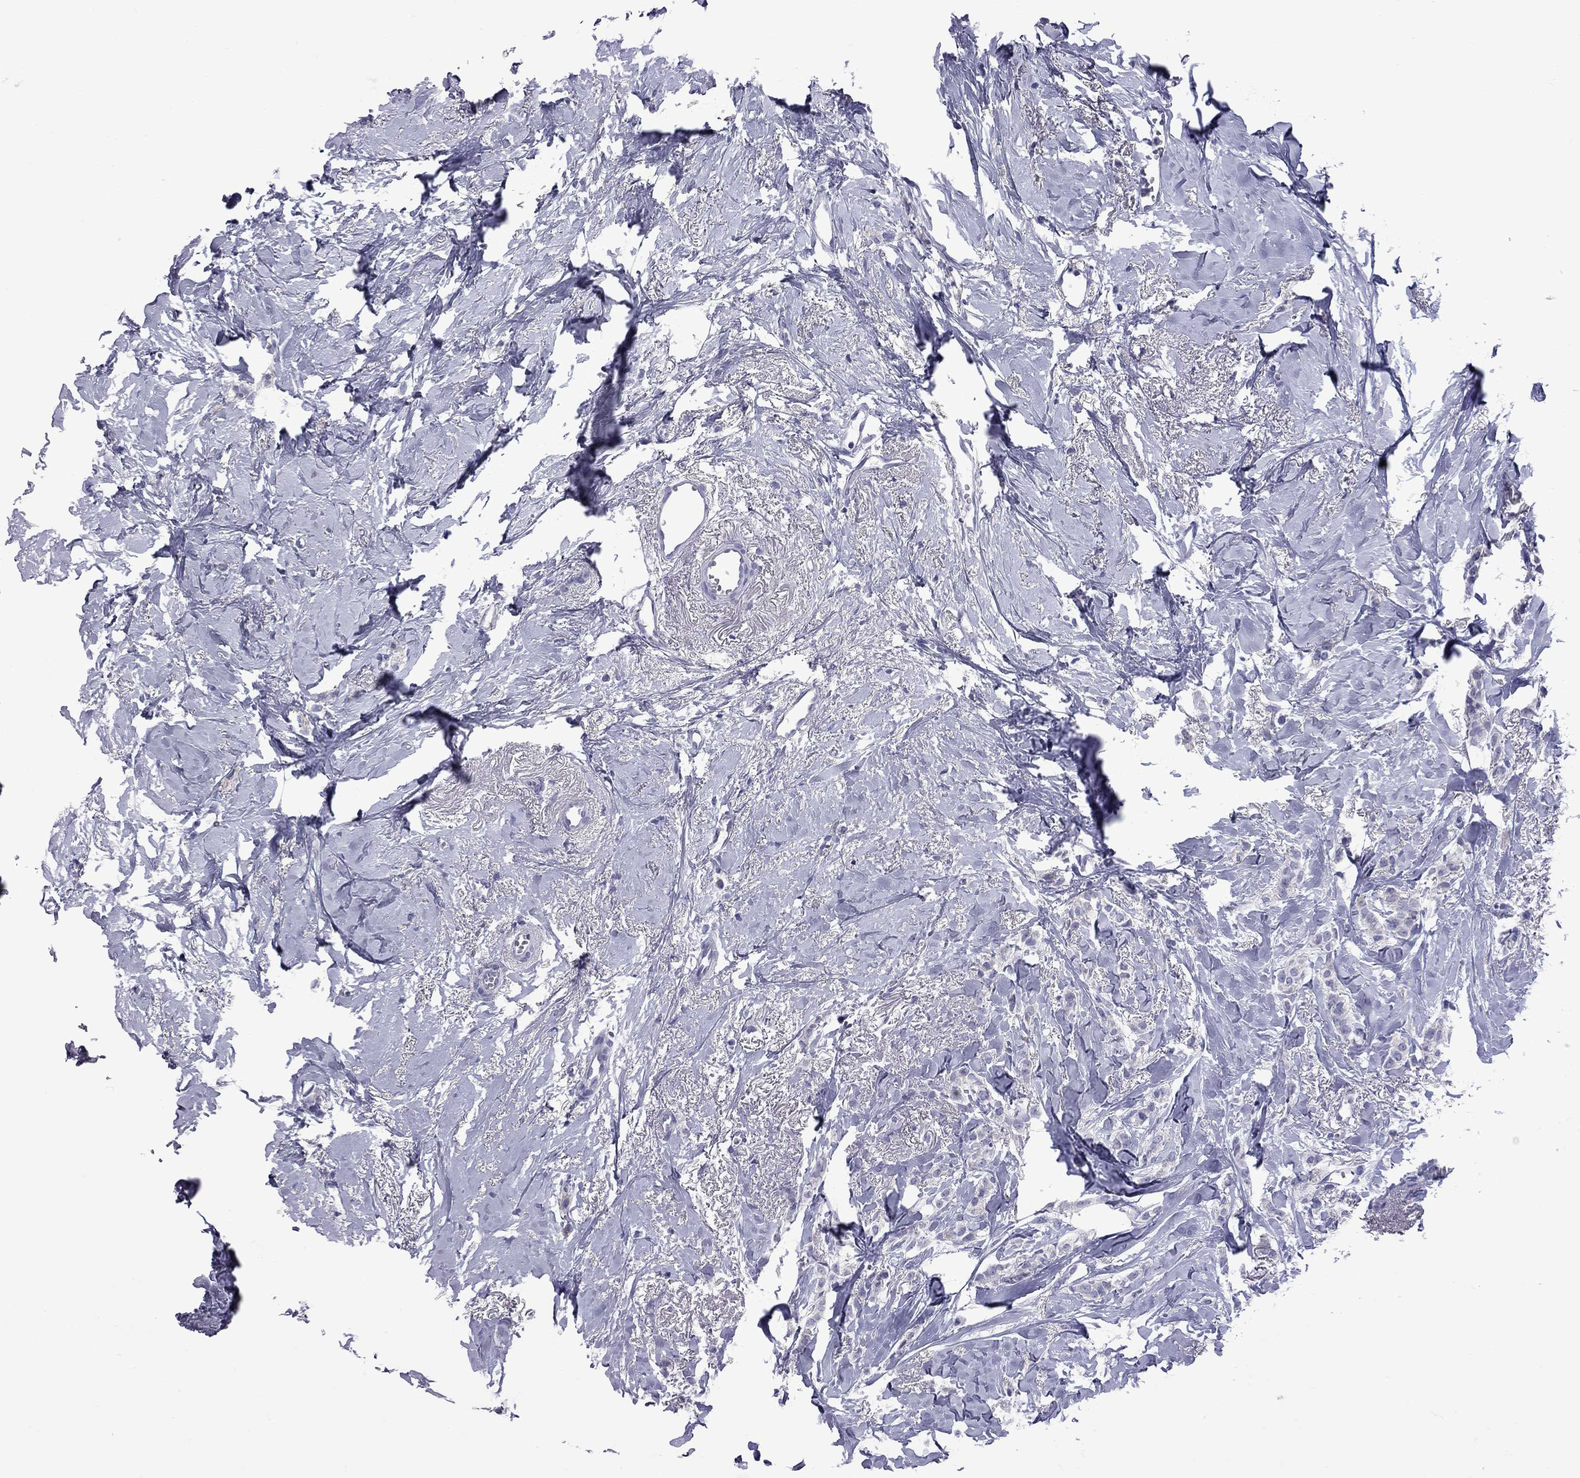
{"staining": {"intensity": "negative", "quantity": "none", "location": "none"}, "tissue": "breast cancer", "cell_type": "Tumor cells", "image_type": "cancer", "snomed": [{"axis": "morphology", "description": "Duct carcinoma"}, {"axis": "topography", "description": "Breast"}], "caption": "This is an immunohistochemistry (IHC) micrograph of breast cancer (invasive ductal carcinoma). There is no expression in tumor cells.", "gene": "EPPIN", "patient": {"sex": "female", "age": 85}}